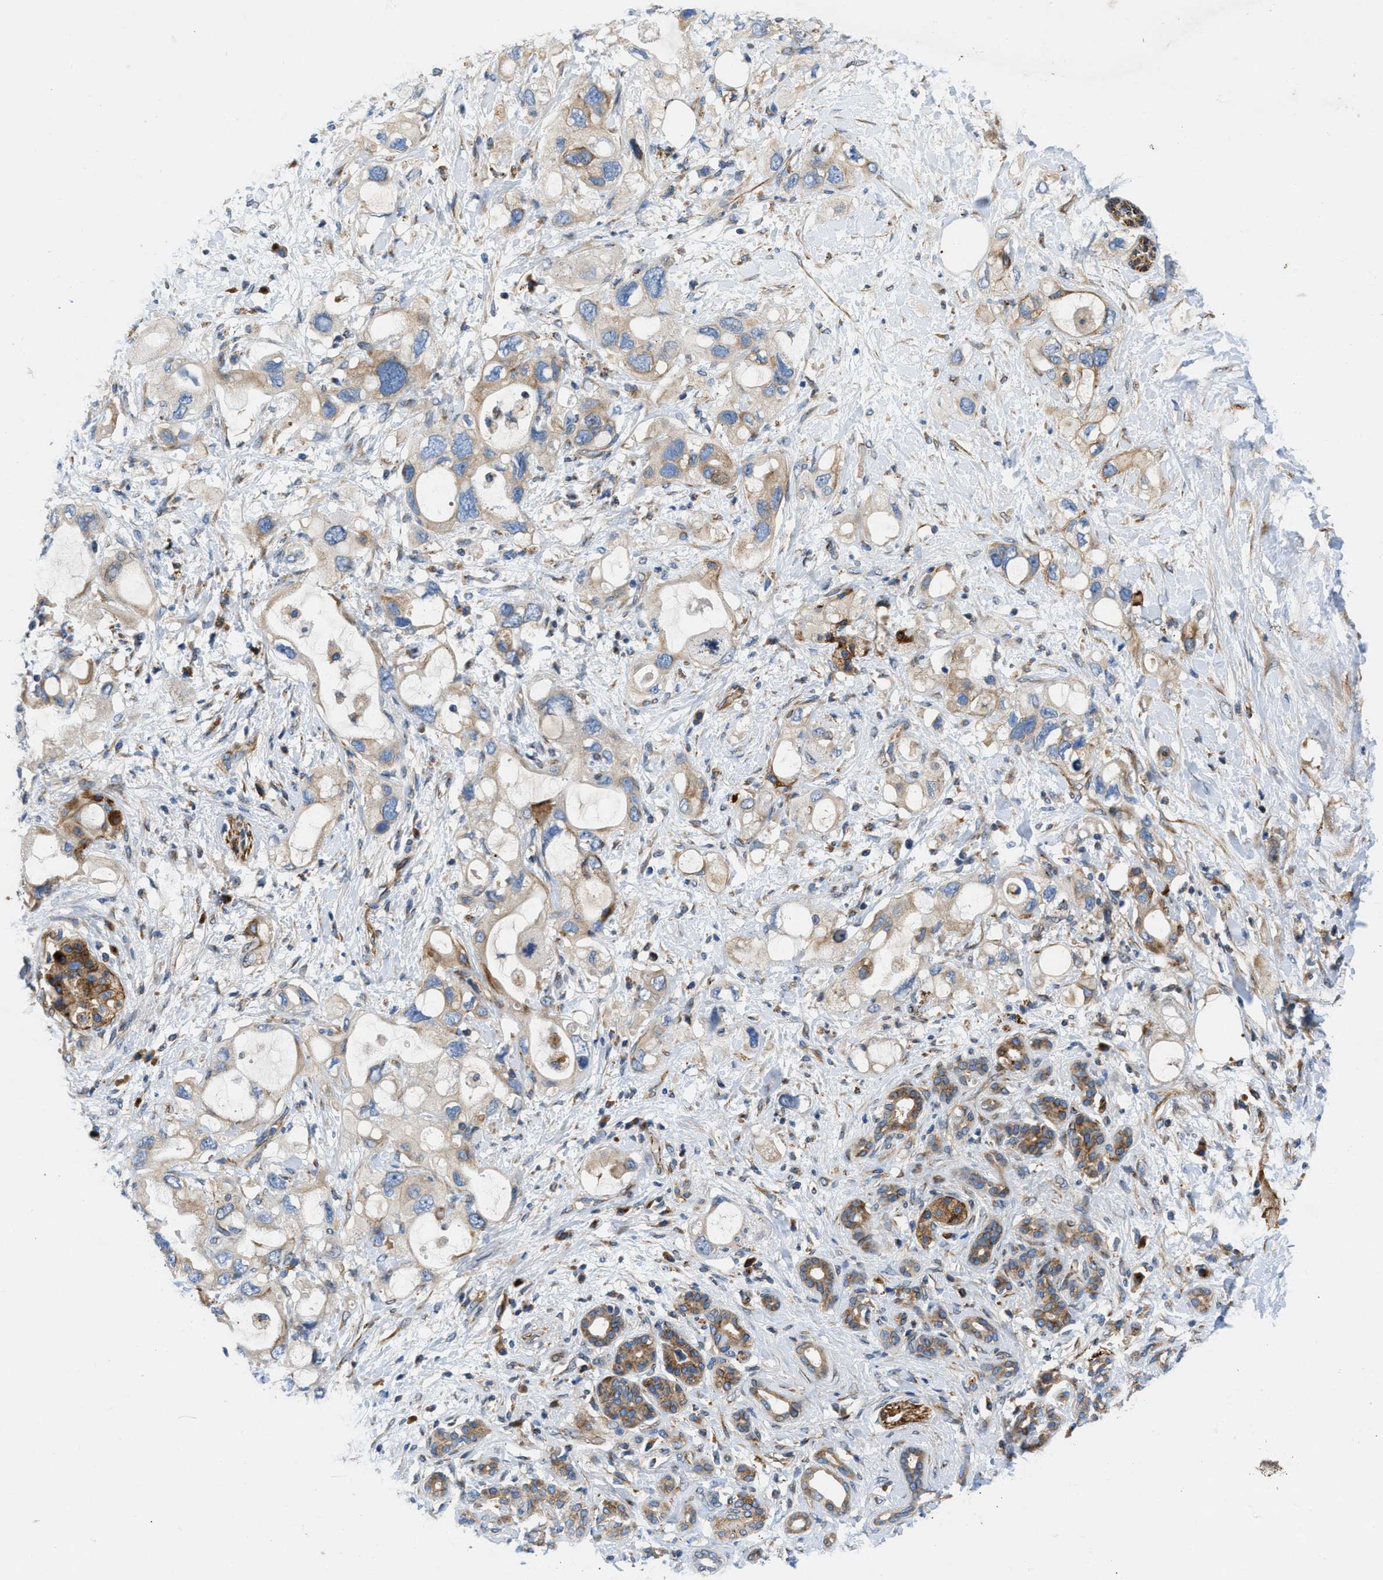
{"staining": {"intensity": "weak", "quantity": ">75%", "location": "cytoplasmic/membranous"}, "tissue": "pancreatic cancer", "cell_type": "Tumor cells", "image_type": "cancer", "snomed": [{"axis": "morphology", "description": "Adenocarcinoma, NOS"}, {"axis": "topography", "description": "Pancreas"}], "caption": "Brown immunohistochemical staining in human pancreatic cancer shows weak cytoplasmic/membranous positivity in approximately >75% of tumor cells.", "gene": "TMEM248", "patient": {"sex": "female", "age": 56}}